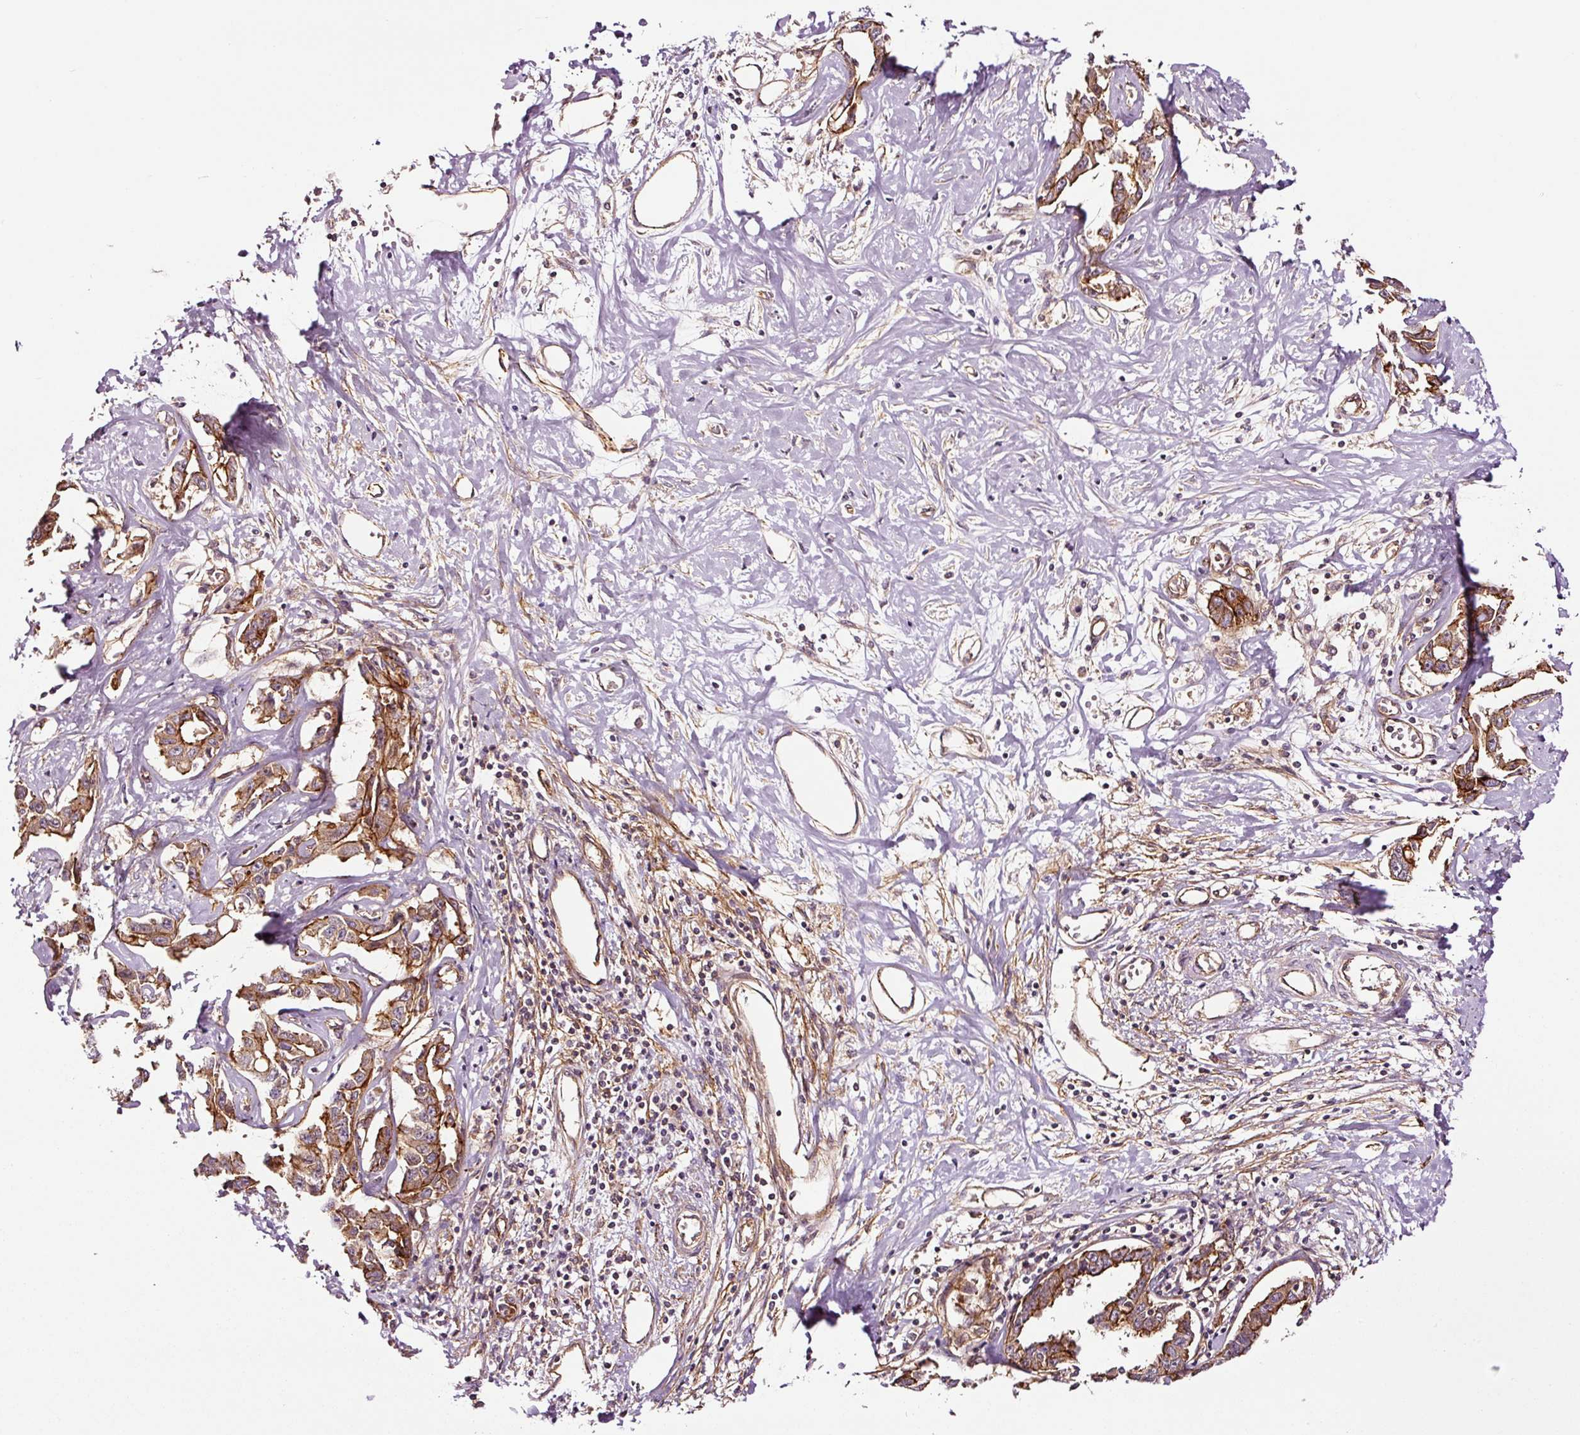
{"staining": {"intensity": "moderate", "quantity": ">75%", "location": "cytoplasmic/membranous"}, "tissue": "liver cancer", "cell_type": "Tumor cells", "image_type": "cancer", "snomed": [{"axis": "morphology", "description": "Cholangiocarcinoma"}, {"axis": "topography", "description": "Liver"}], "caption": "Liver cancer stained for a protein shows moderate cytoplasmic/membranous positivity in tumor cells.", "gene": "METAP1", "patient": {"sex": "male", "age": 59}}